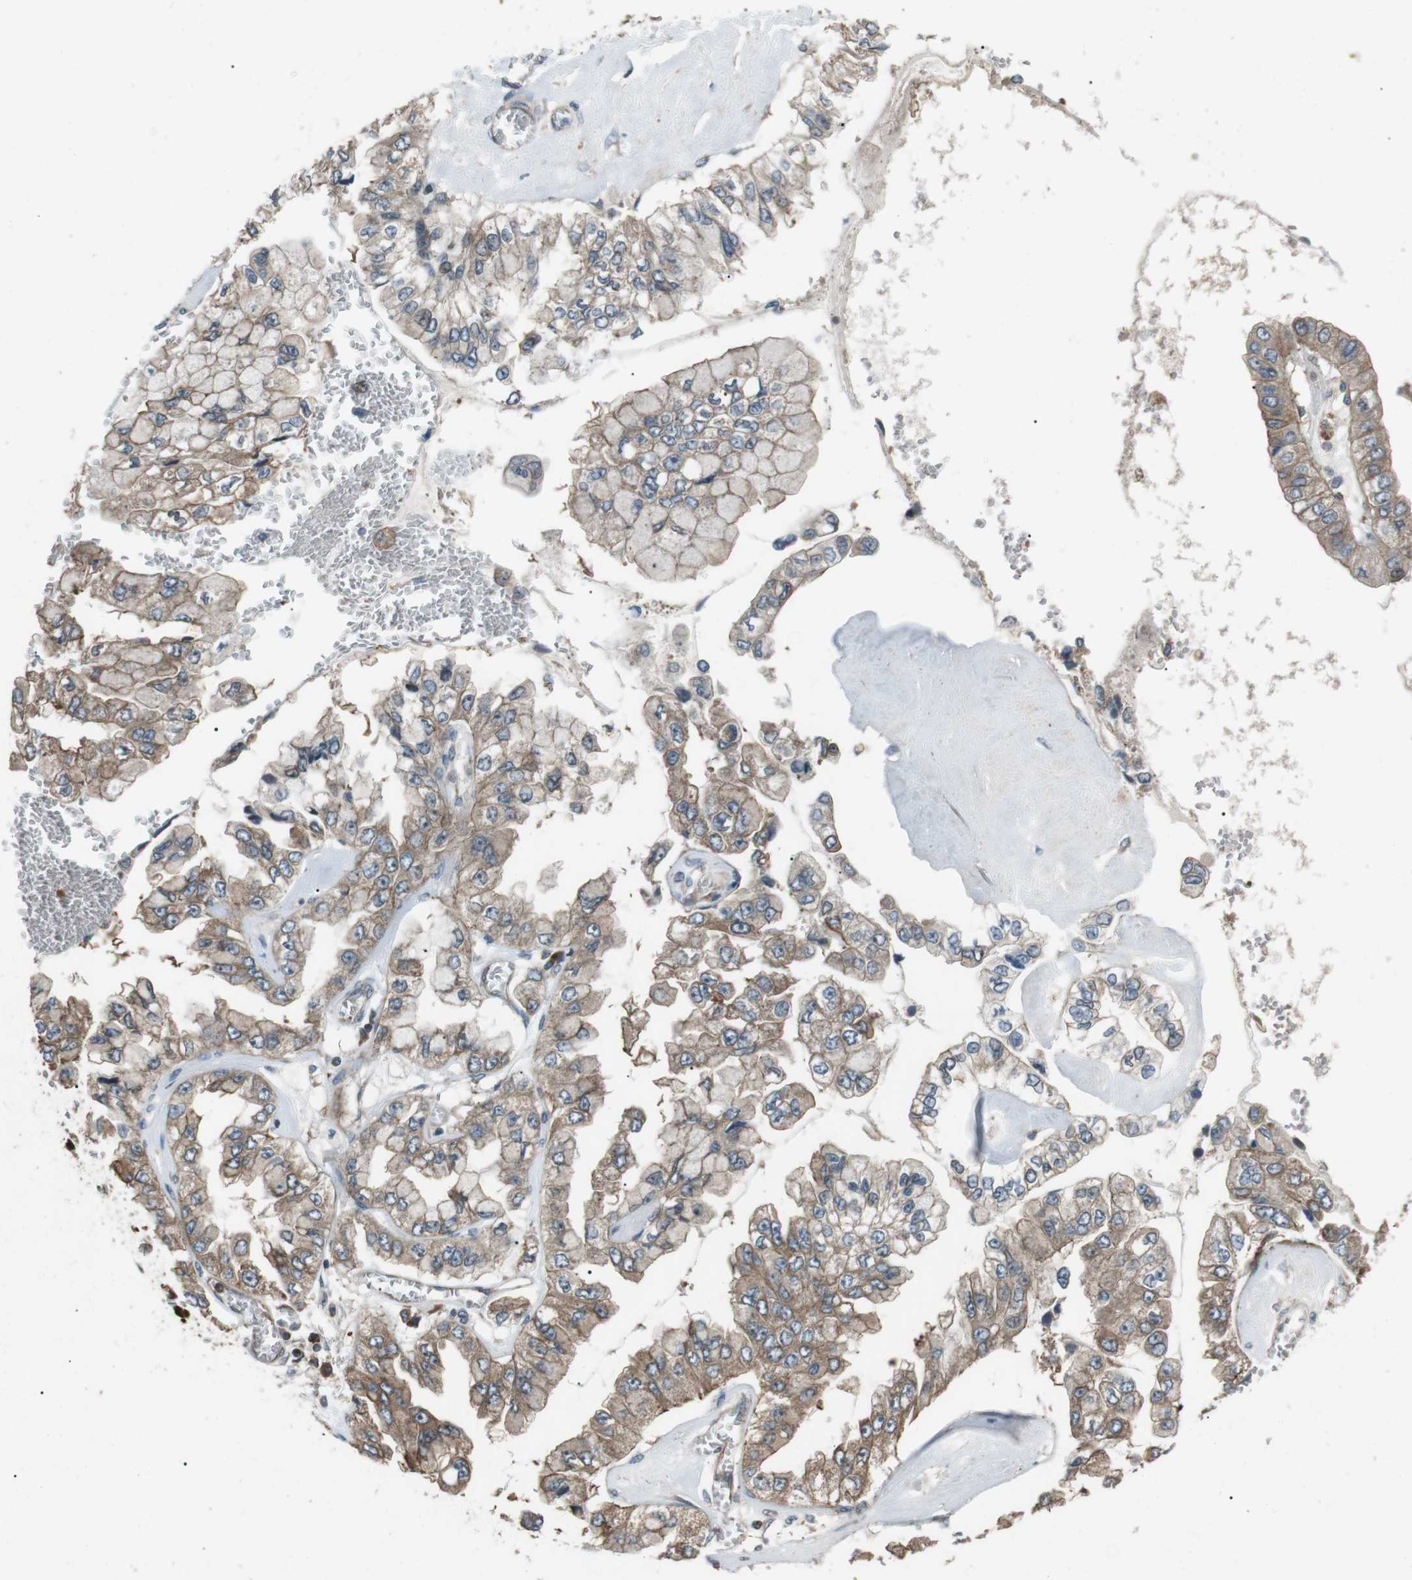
{"staining": {"intensity": "weak", "quantity": ">75%", "location": "cytoplasmic/membranous"}, "tissue": "liver cancer", "cell_type": "Tumor cells", "image_type": "cancer", "snomed": [{"axis": "morphology", "description": "Cholangiocarcinoma"}, {"axis": "topography", "description": "Liver"}], "caption": "Protein expression analysis of liver cancer exhibits weak cytoplasmic/membranous positivity in about >75% of tumor cells.", "gene": "GPR161", "patient": {"sex": "female", "age": 79}}